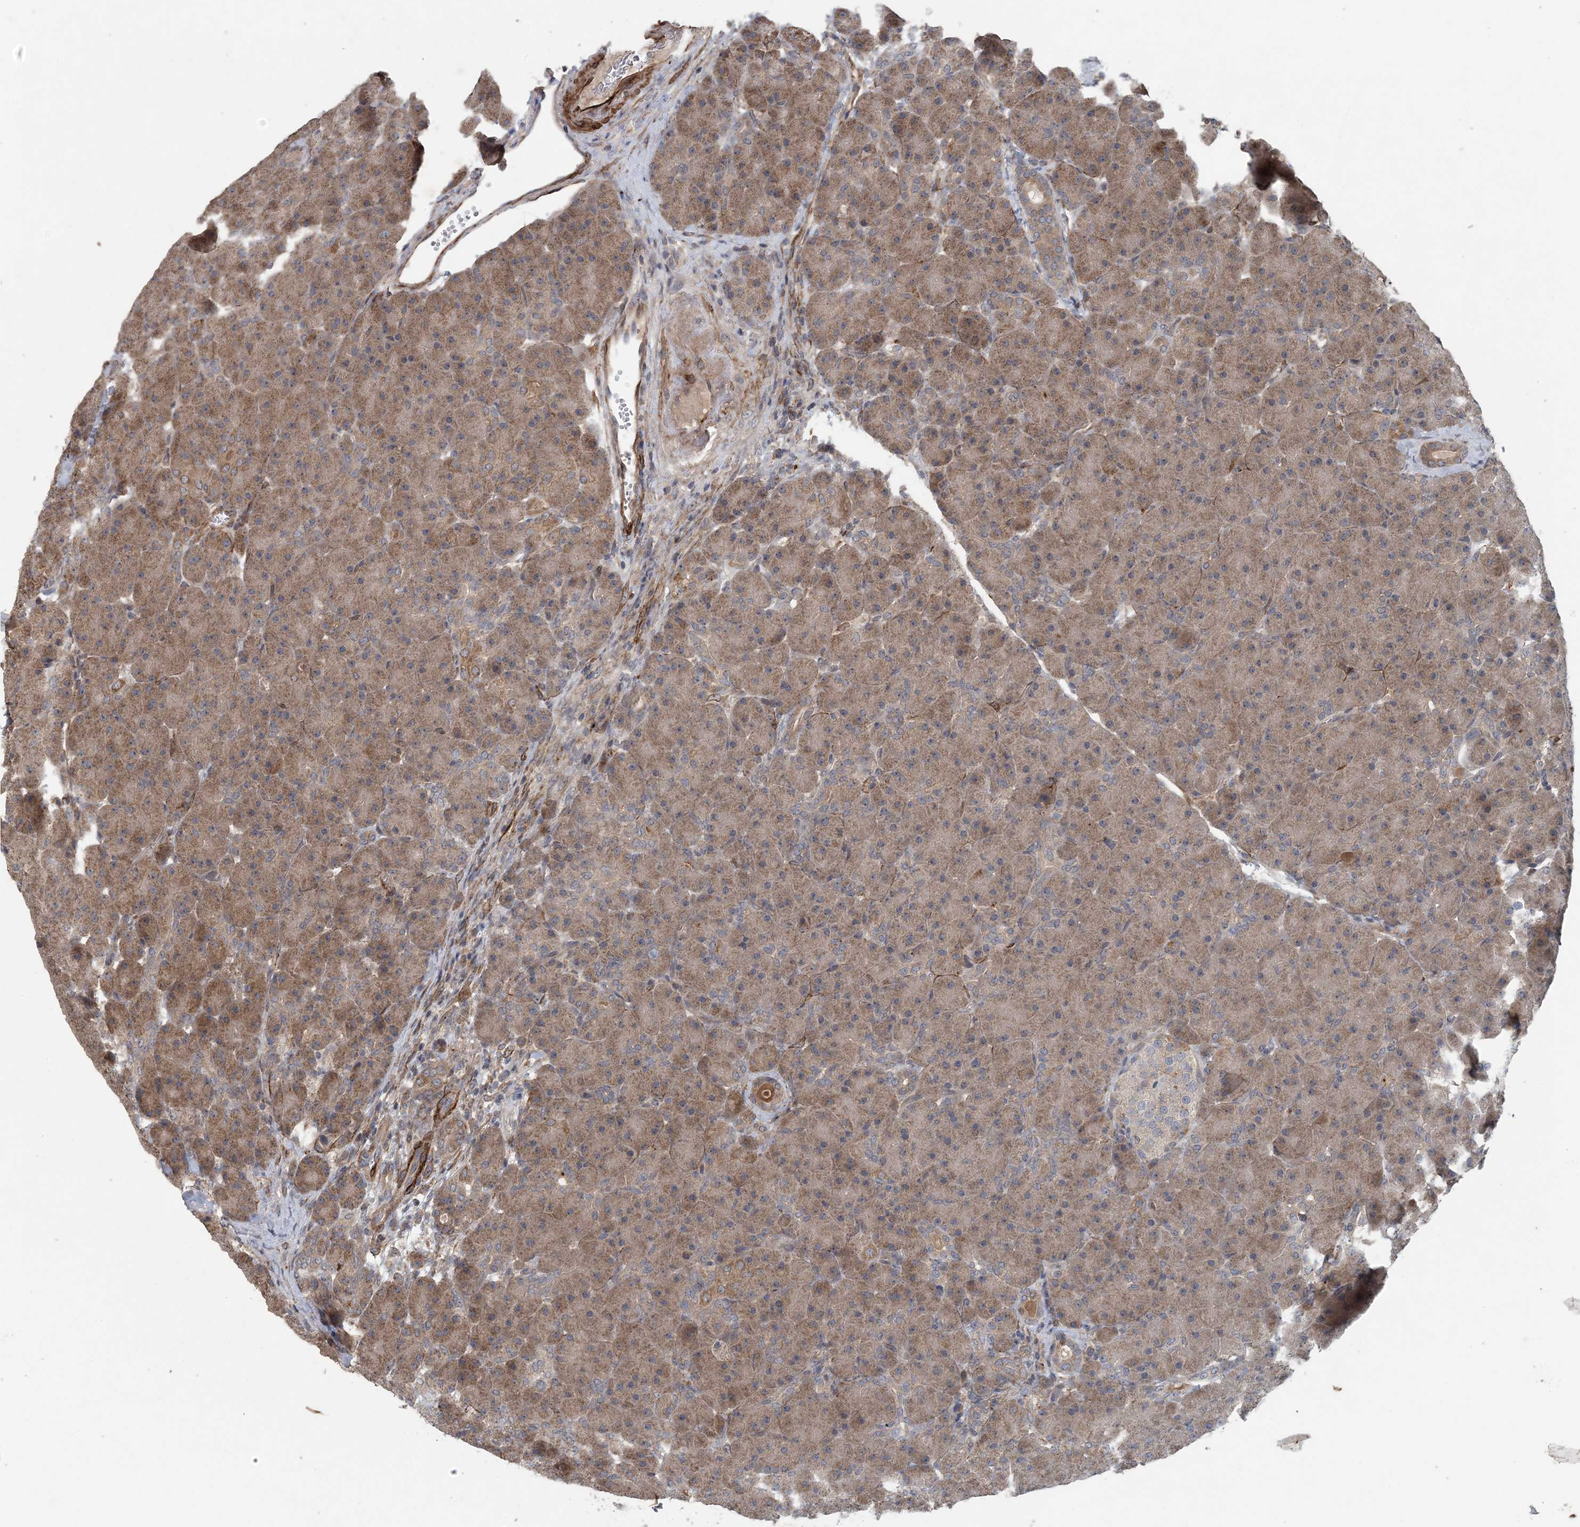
{"staining": {"intensity": "moderate", "quantity": ">75%", "location": "cytoplasmic/membranous"}, "tissue": "pancreas", "cell_type": "Exocrine glandular cells", "image_type": "normal", "snomed": [{"axis": "morphology", "description": "Normal tissue, NOS"}, {"axis": "topography", "description": "Pancreas"}], "caption": "This histopathology image demonstrates immunohistochemistry (IHC) staining of unremarkable pancreas, with medium moderate cytoplasmic/membranous expression in approximately >75% of exocrine glandular cells.", "gene": "MYO9B", "patient": {"sex": "male", "age": 66}}